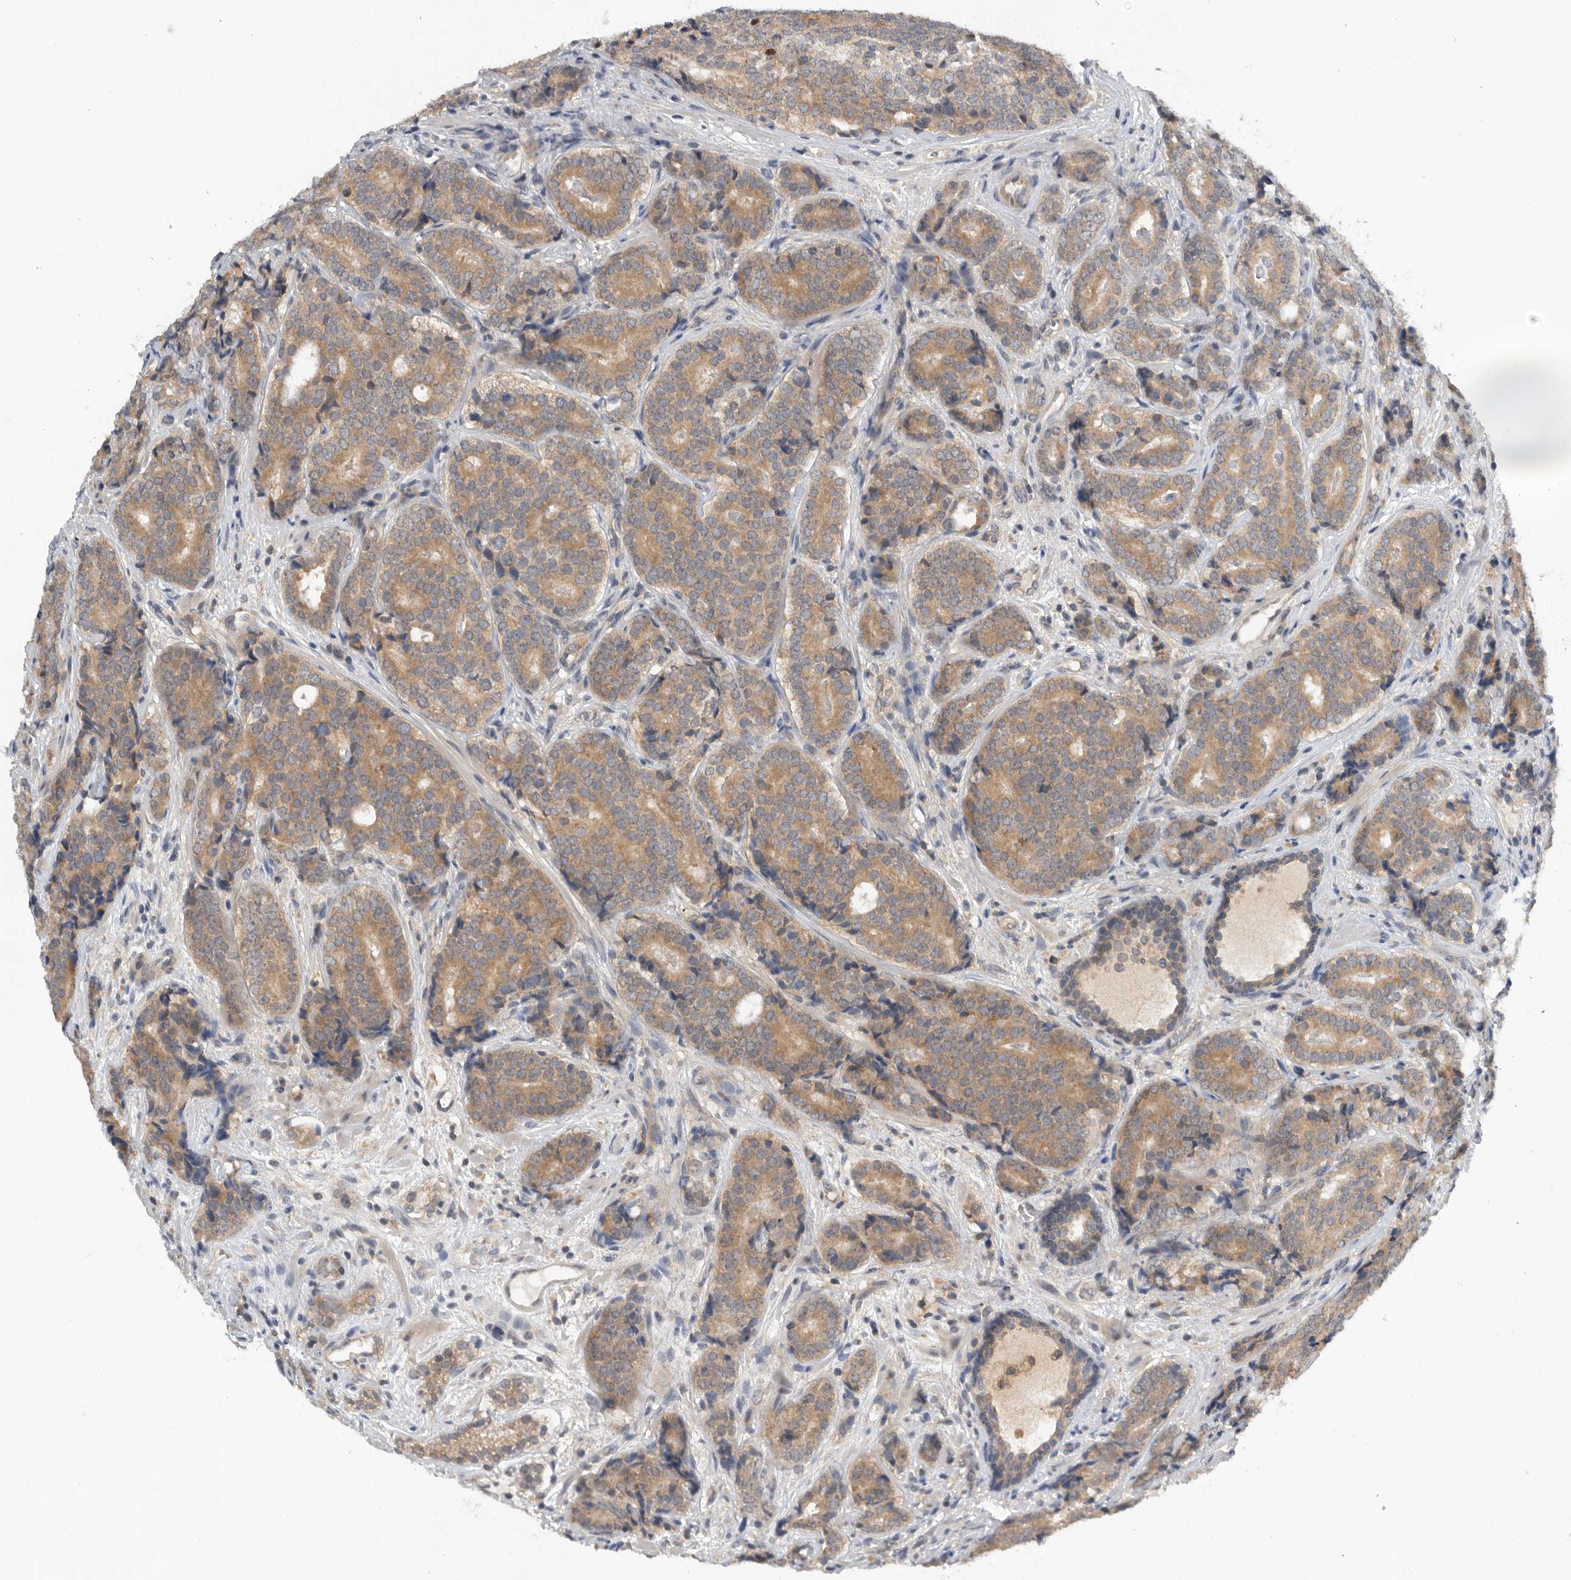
{"staining": {"intensity": "moderate", "quantity": ">75%", "location": "cytoplasmic/membranous"}, "tissue": "prostate cancer", "cell_type": "Tumor cells", "image_type": "cancer", "snomed": [{"axis": "morphology", "description": "Adenocarcinoma, High grade"}, {"axis": "topography", "description": "Prostate"}], "caption": "Immunohistochemical staining of human prostate cancer shows medium levels of moderate cytoplasmic/membranous protein staining in approximately >75% of tumor cells.", "gene": "AASDHPPT", "patient": {"sex": "male", "age": 56}}